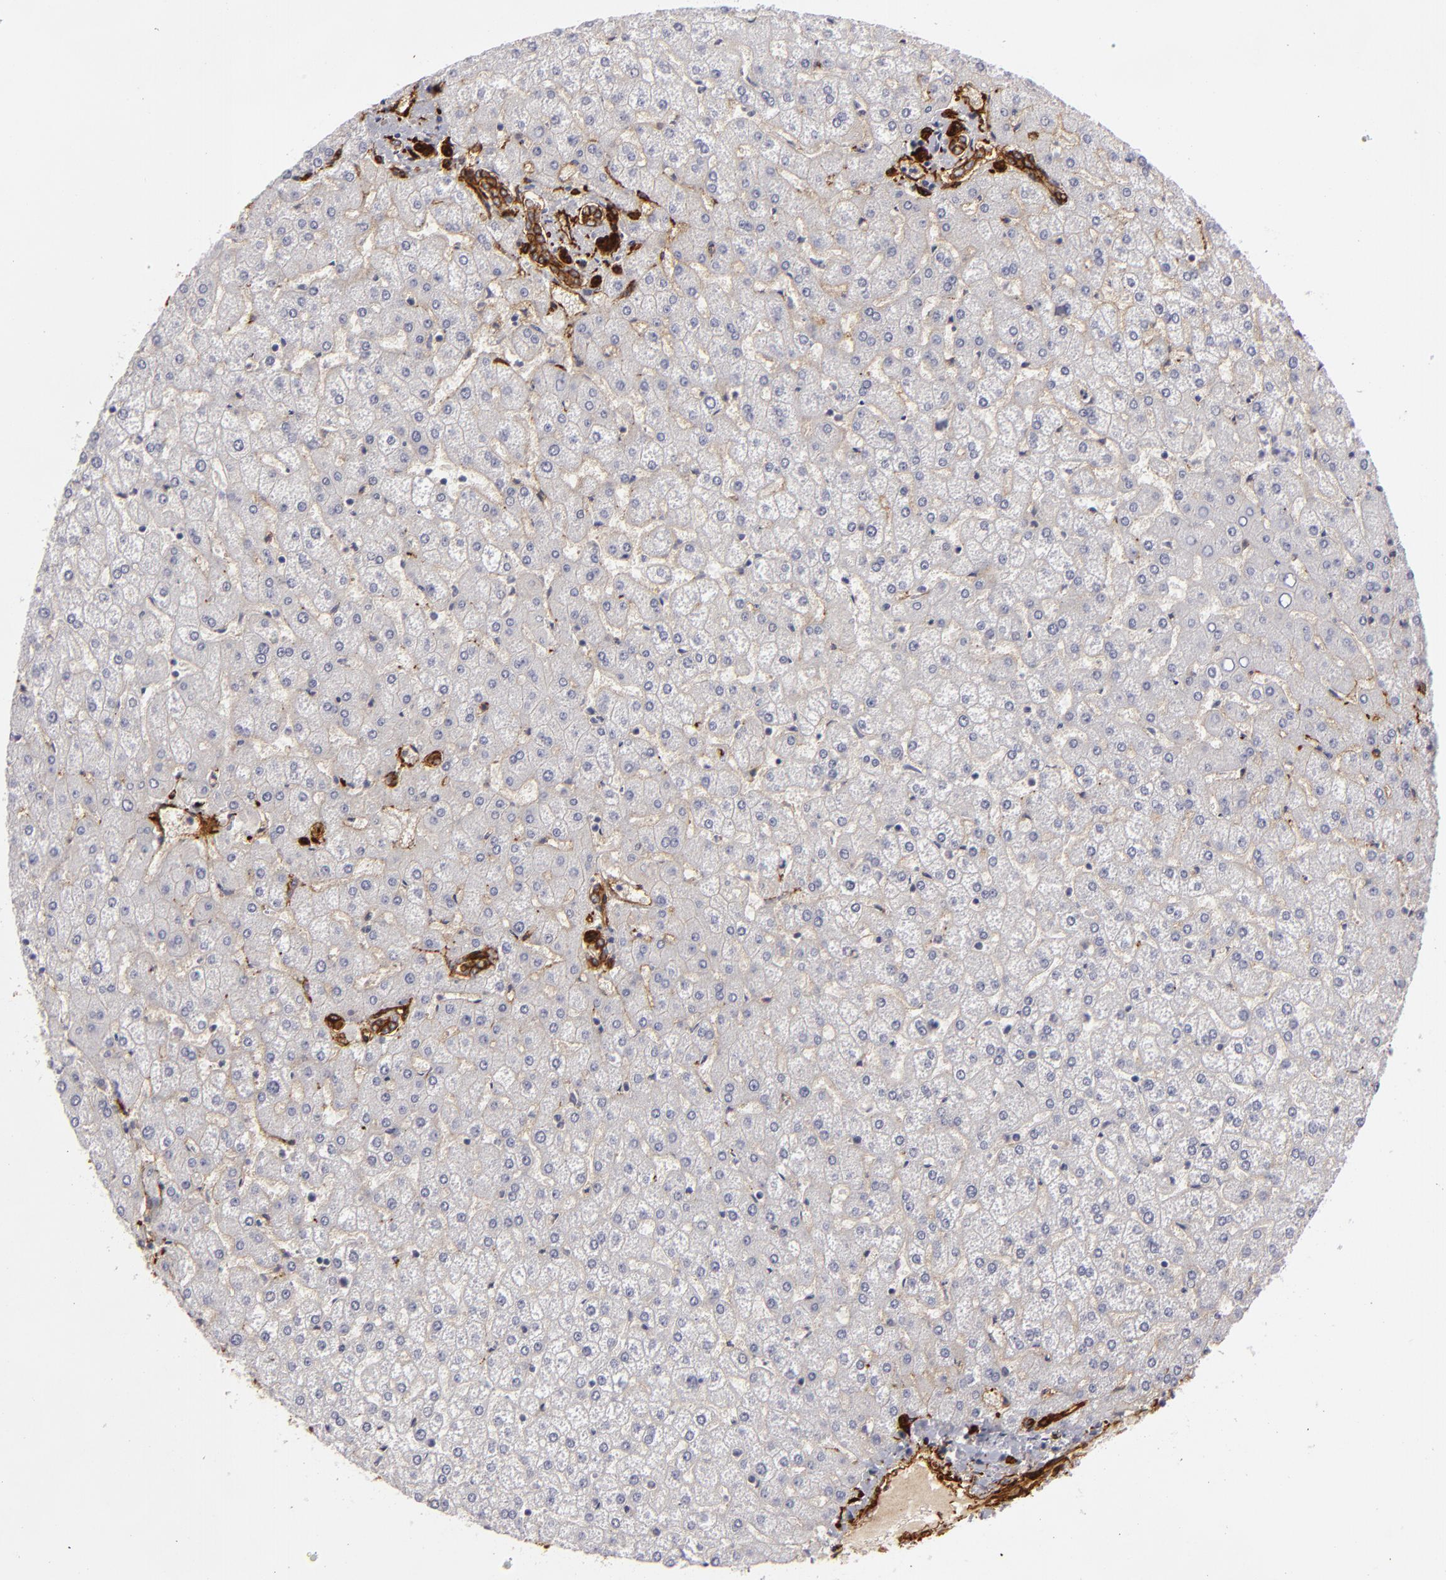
{"staining": {"intensity": "strong", "quantity": ">75%", "location": "cytoplasmic/membranous"}, "tissue": "liver", "cell_type": "Cholangiocytes", "image_type": "normal", "snomed": [{"axis": "morphology", "description": "Normal tissue, NOS"}, {"axis": "topography", "description": "Liver"}], "caption": "Liver stained with DAB immunohistochemistry (IHC) reveals high levels of strong cytoplasmic/membranous staining in about >75% of cholangiocytes. (DAB IHC with brightfield microscopy, high magnification).", "gene": "MCAM", "patient": {"sex": "female", "age": 32}}